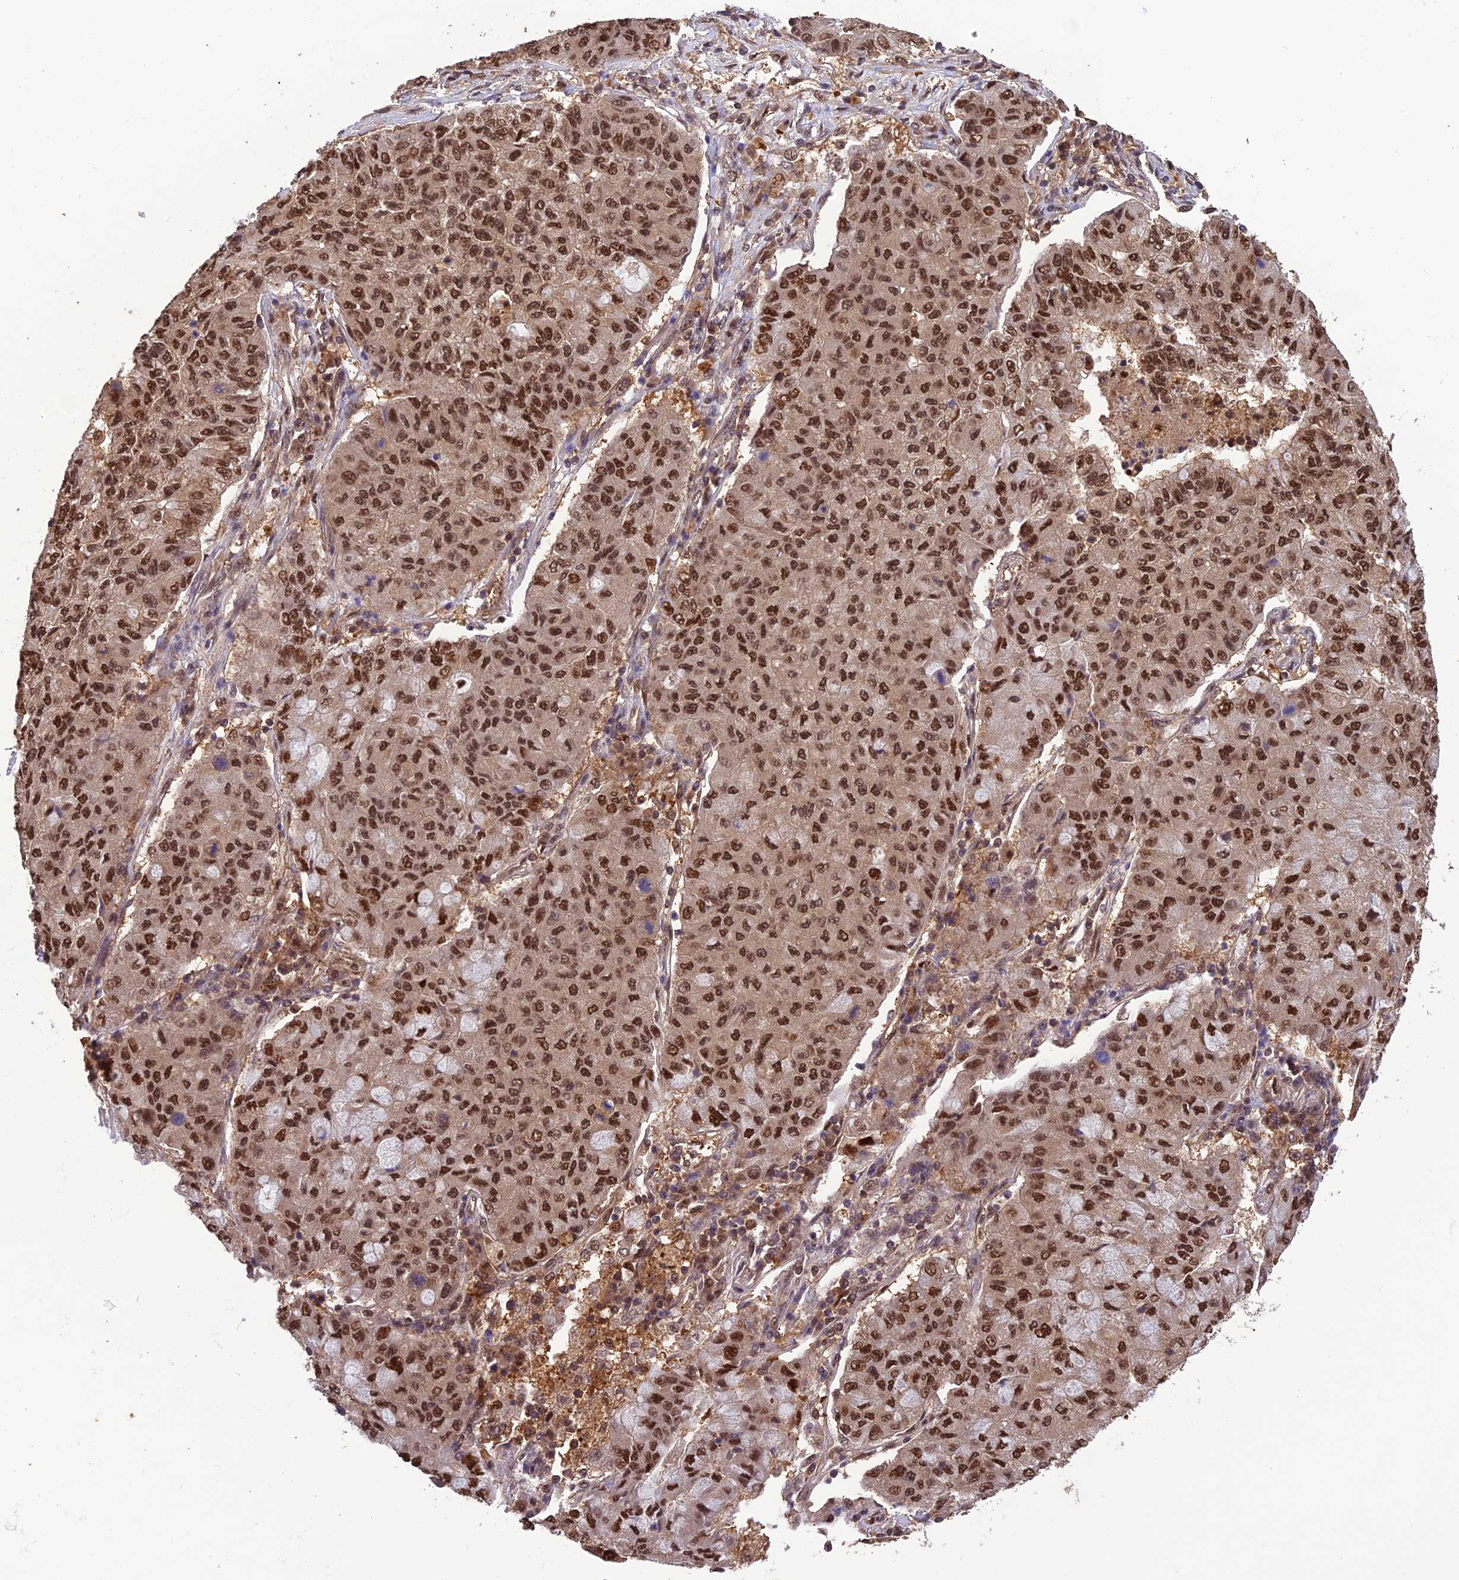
{"staining": {"intensity": "strong", "quantity": ">75%", "location": "nuclear"}, "tissue": "lung cancer", "cell_type": "Tumor cells", "image_type": "cancer", "snomed": [{"axis": "morphology", "description": "Squamous cell carcinoma, NOS"}, {"axis": "topography", "description": "Lung"}], "caption": "Squamous cell carcinoma (lung) tissue shows strong nuclear staining in approximately >75% of tumor cells, visualized by immunohistochemistry.", "gene": "PSMB3", "patient": {"sex": "male", "age": 74}}